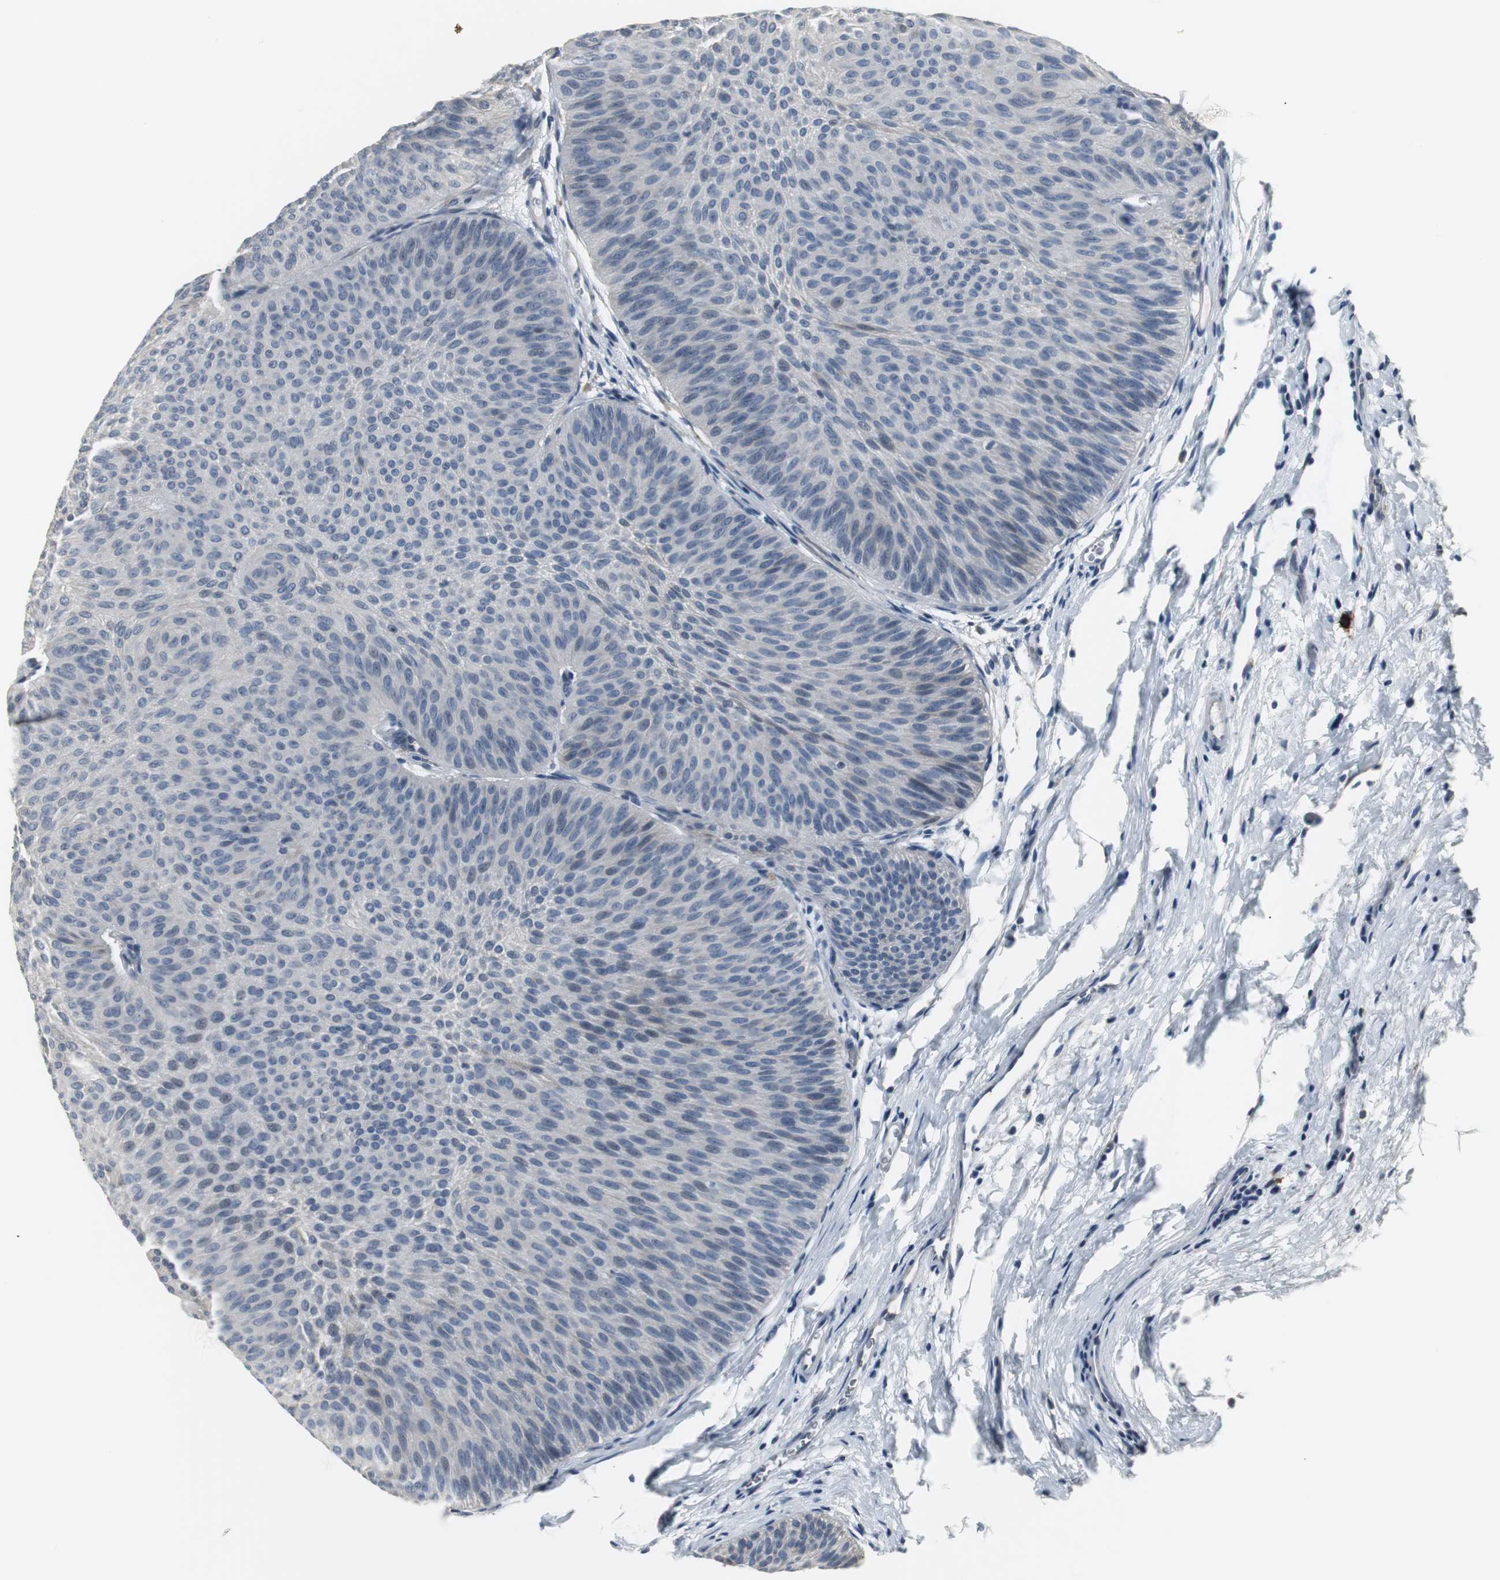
{"staining": {"intensity": "negative", "quantity": "none", "location": "none"}, "tissue": "urothelial cancer", "cell_type": "Tumor cells", "image_type": "cancer", "snomed": [{"axis": "morphology", "description": "Urothelial carcinoma, Low grade"}, {"axis": "topography", "description": "Urinary bladder"}], "caption": "A photomicrograph of urothelial cancer stained for a protein demonstrates no brown staining in tumor cells. (Brightfield microscopy of DAB (3,3'-diaminobenzidine) immunohistochemistry (IHC) at high magnification).", "gene": "SLC2A5", "patient": {"sex": "female", "age": 60}}